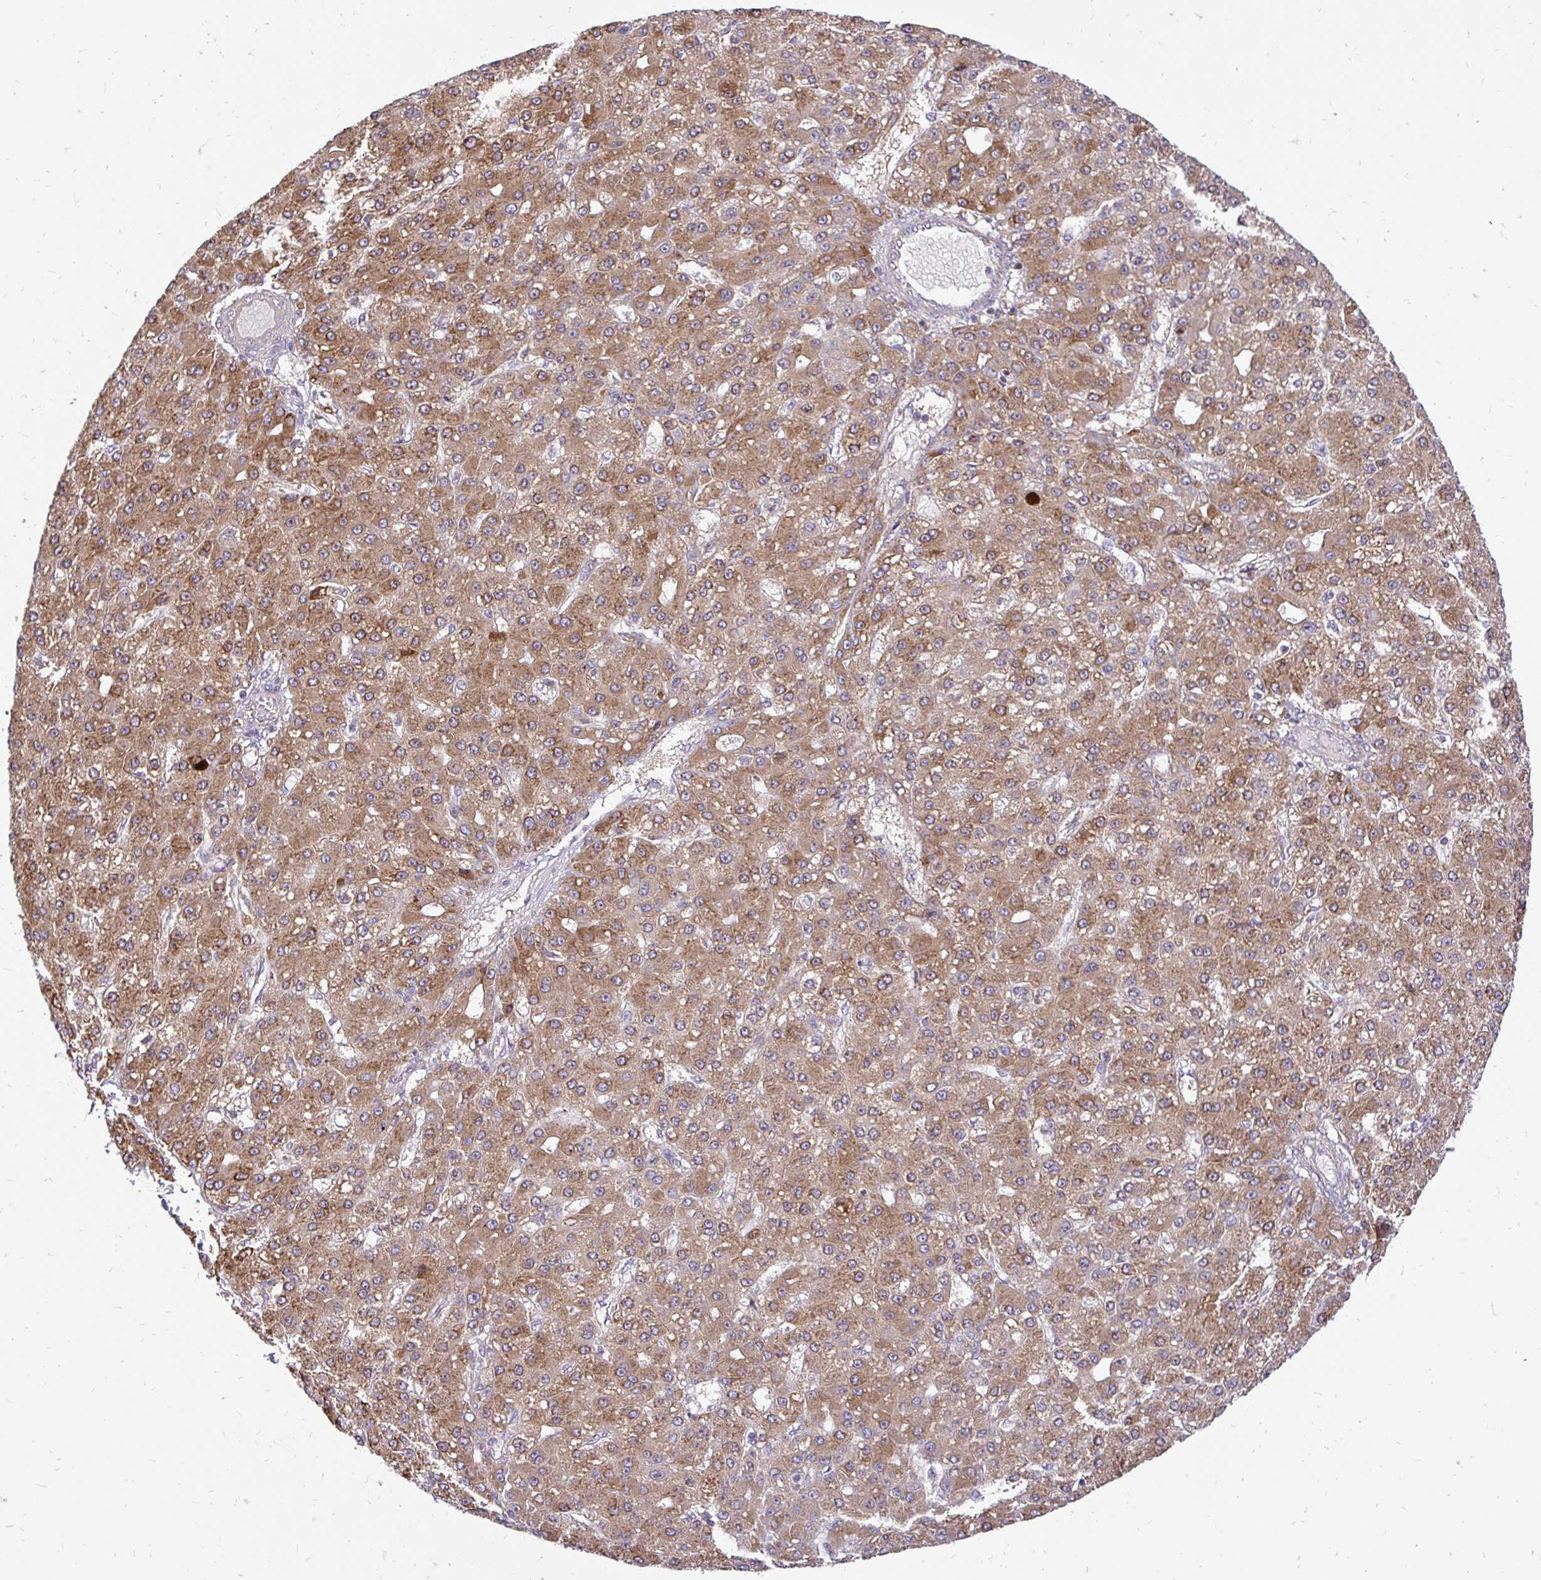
{"staining": {"intensity": "moderate", "quantity": ">75%", "location": "cytoplasmic/membranous"}, "tissue": "liver cancer", "cell_type": "Tumor cells", "image_type": "cancer", "snomed": [{"axis": "morphology", "description": "Carcinoma, Hepatocellular, NOS"}, {"axis": "topography", "description": "Liver"}], "caption": "Immunohistochemical staining of liver cancer shows medium levels of moderate cytoplasmic/membranous protein expression in about >75% of tumor cells. The protein is shown in brown color, while the nuclei are stained blue.", "gene": "NAALAD2", "patient": {"sex": "male", "age": 67}}